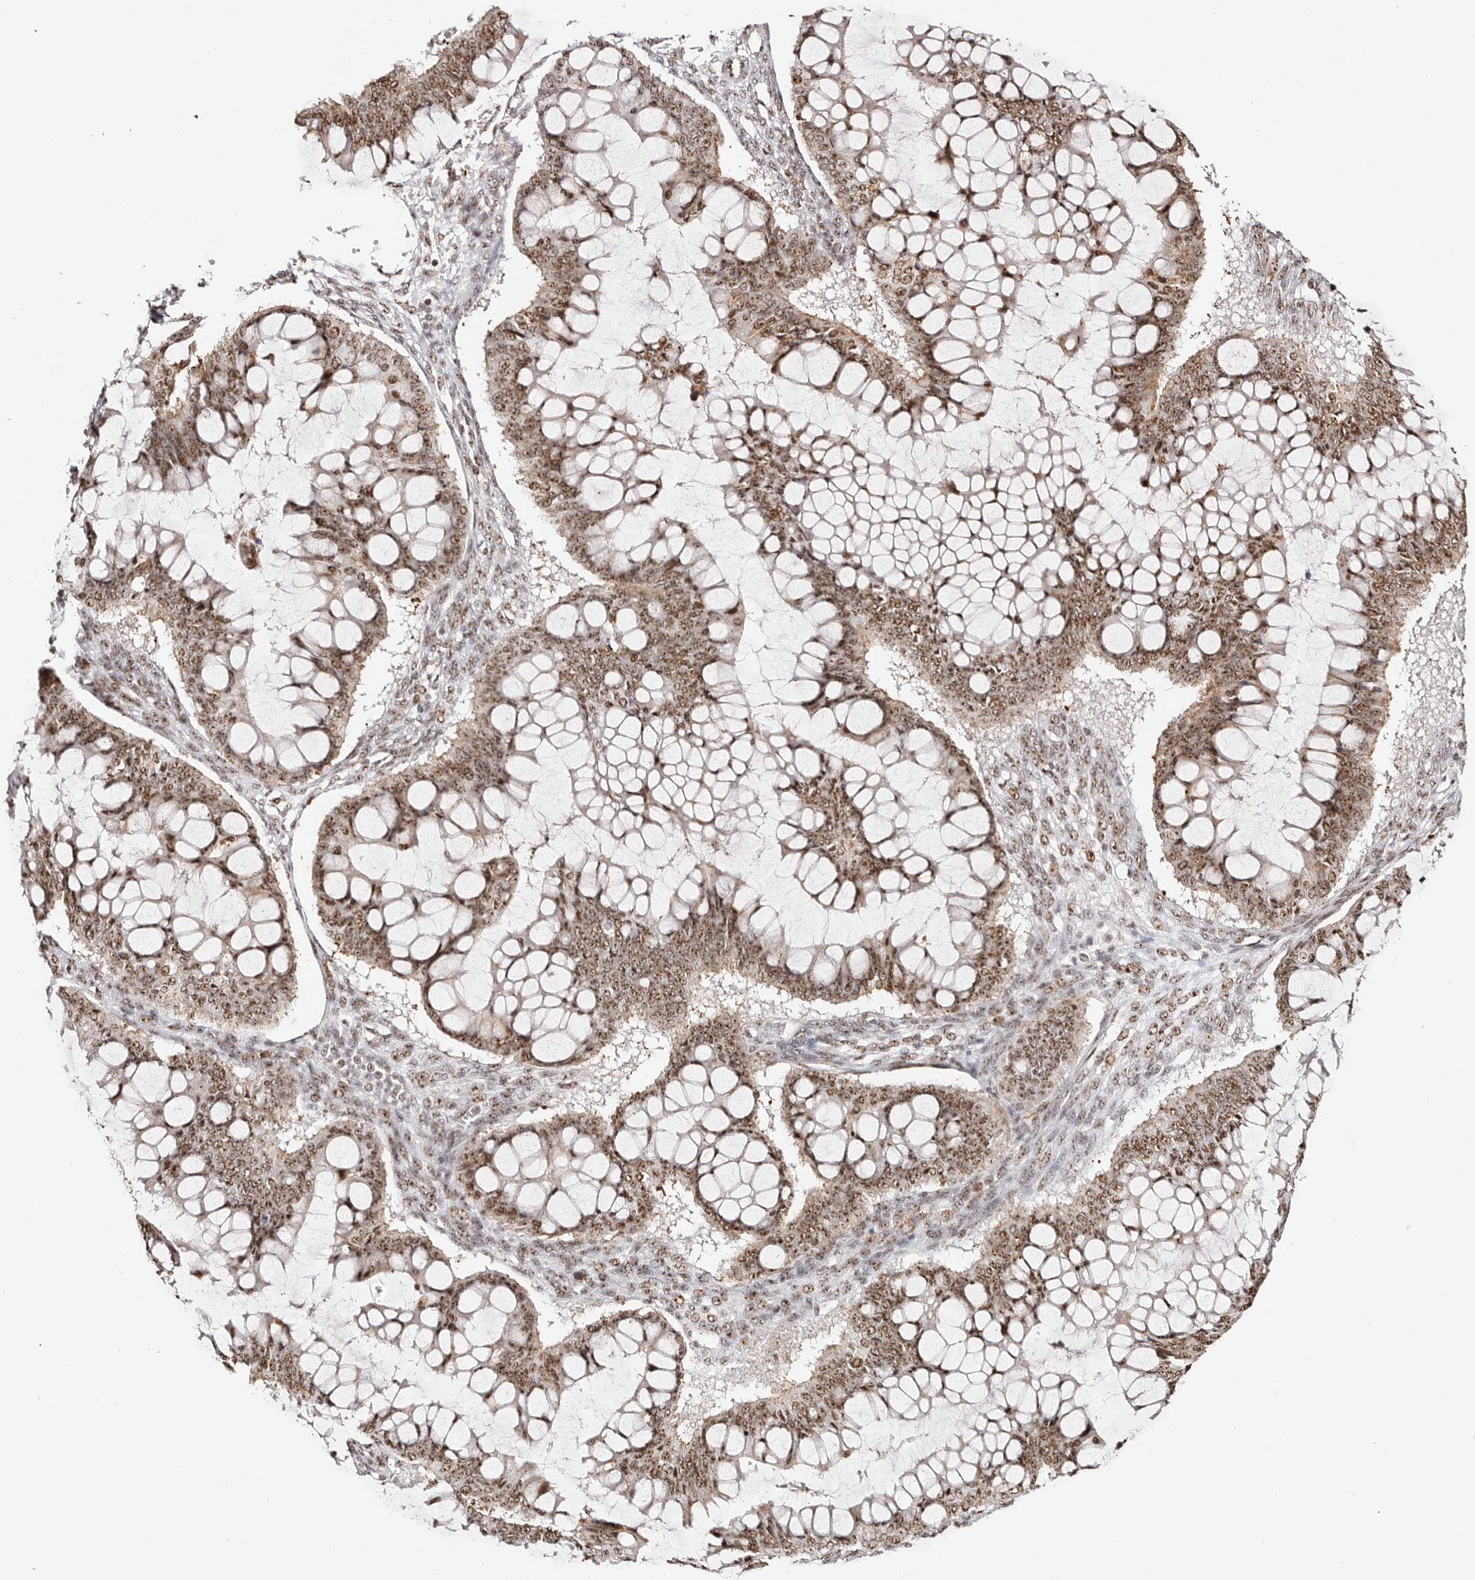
{"staining": {"intensity": "strong", "quantity": ">75%", "location": "nuclear"}, "tissue": "ovarian cancer", "cell_type": "Tumor cells", "image_type": "cancer", "snomed": [{"axis": "morphology", "description": "Cystadenocarcinoma, mucinous, NOS"}, {"axis": "topography", "description": "Ovary"}], "caption": "Human ovarian mucinous cystadenocarcinoma stained for a protein (brown) displays strong nuclear positive staining in approximately >75% of tumor cells.", "gene": "IQGAP3", "patient": {"sex": "female", "age": 73}}